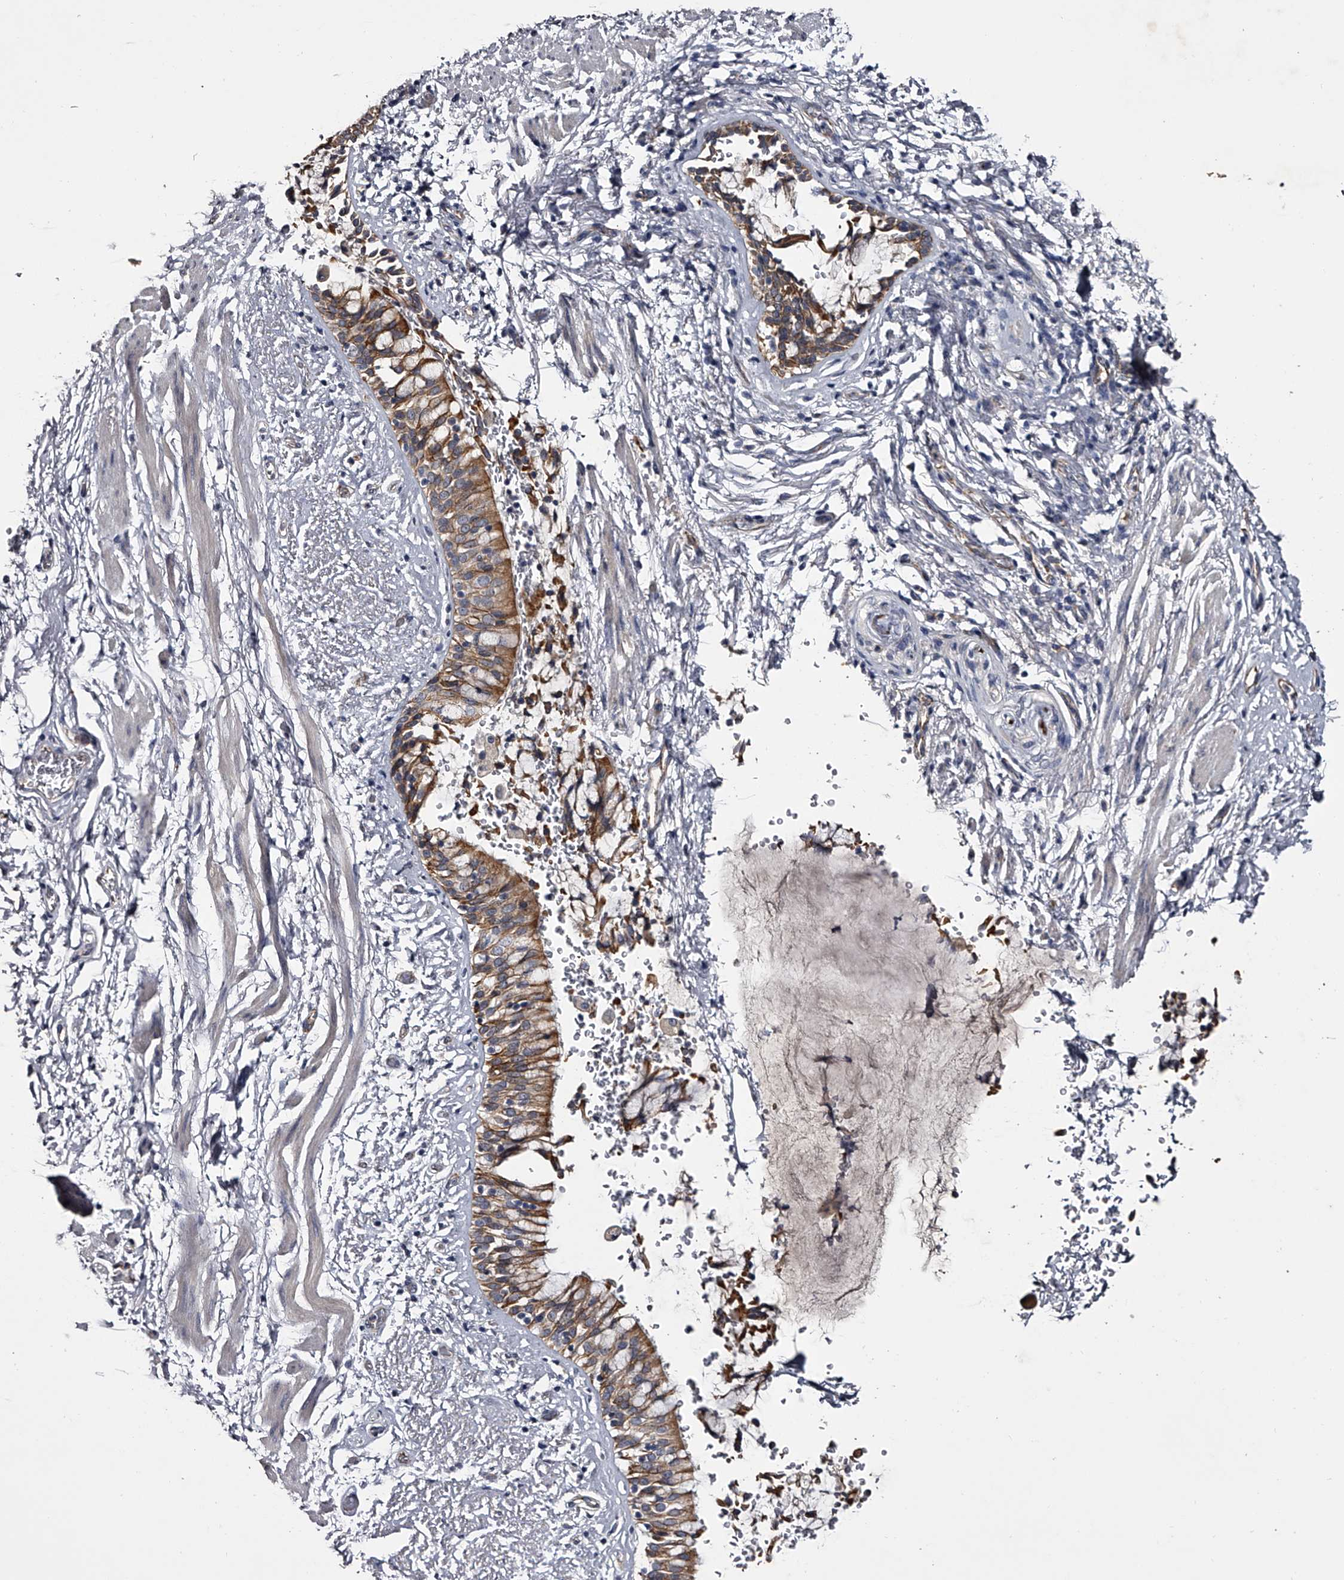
{"staining": {"intensity": "moderate", "quantity": ">75%", "location": "cytoplasmic/membranous"}, "tissue": "bronchus", "cell_type": "Respiratory epithelial cells", "image_type": "normal", "snomed": [{"axis": "morphology", "description": "Normal tissue, NOS"}, {"axis": "morphology", "description": "Inflammation, NOS"}, {"axis": "topography", "description": "Cartilage tissue"}, {"axis": "topography", "description": "Bronchus"}, {"axis": "topography", "description": "Lung"}], "caption": "Normal bronchus was stained to show a protein in brown. There is medium levels of moderate cytoplasmic/membranous positivity in about >75% of respiratory epithelial cells.", "gene": "MDN1", "patient": {"sex": "female", "age": 64}}